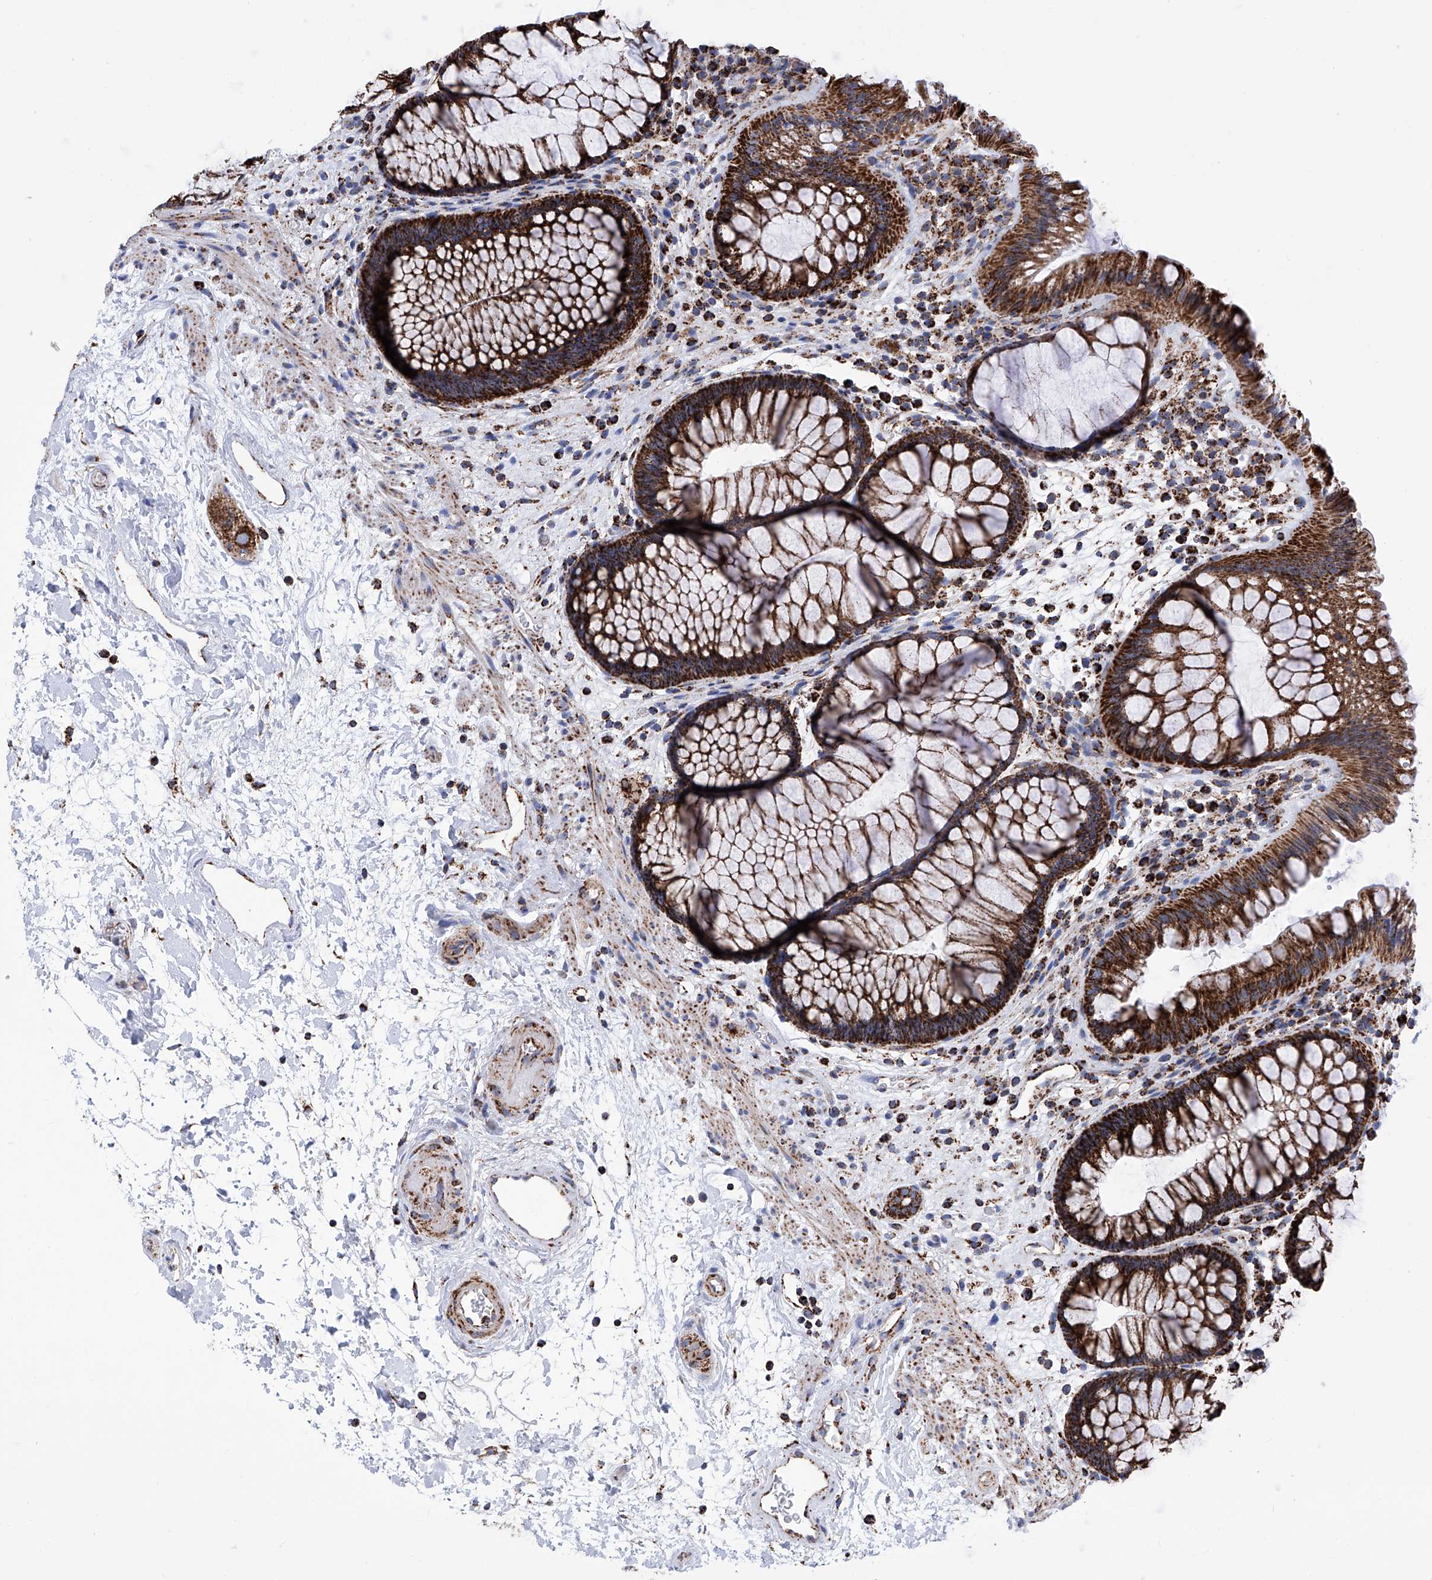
{"staining": {"intensity": "strong", "quantity": ">75%", "location": "cytoplasmic/membranous"}, "tissue": "rectum", "cell_type": "Glandular cells", "image_type": "normal", "snomed": [{"axis": "morphology", "description": "Normal tissue, NOS"}, {"axis": "topography", "description": "Rectum"}], "caption": "Immunohistochemistry histopathology image of normal human rectum stained for a protein (brown), which displays high levels of strong cytoplasmic/membranous positivity in approximately >75% of glandular cells.", "gene": "ATP5PF", "patient": {"sex": "male", "age": 51}}